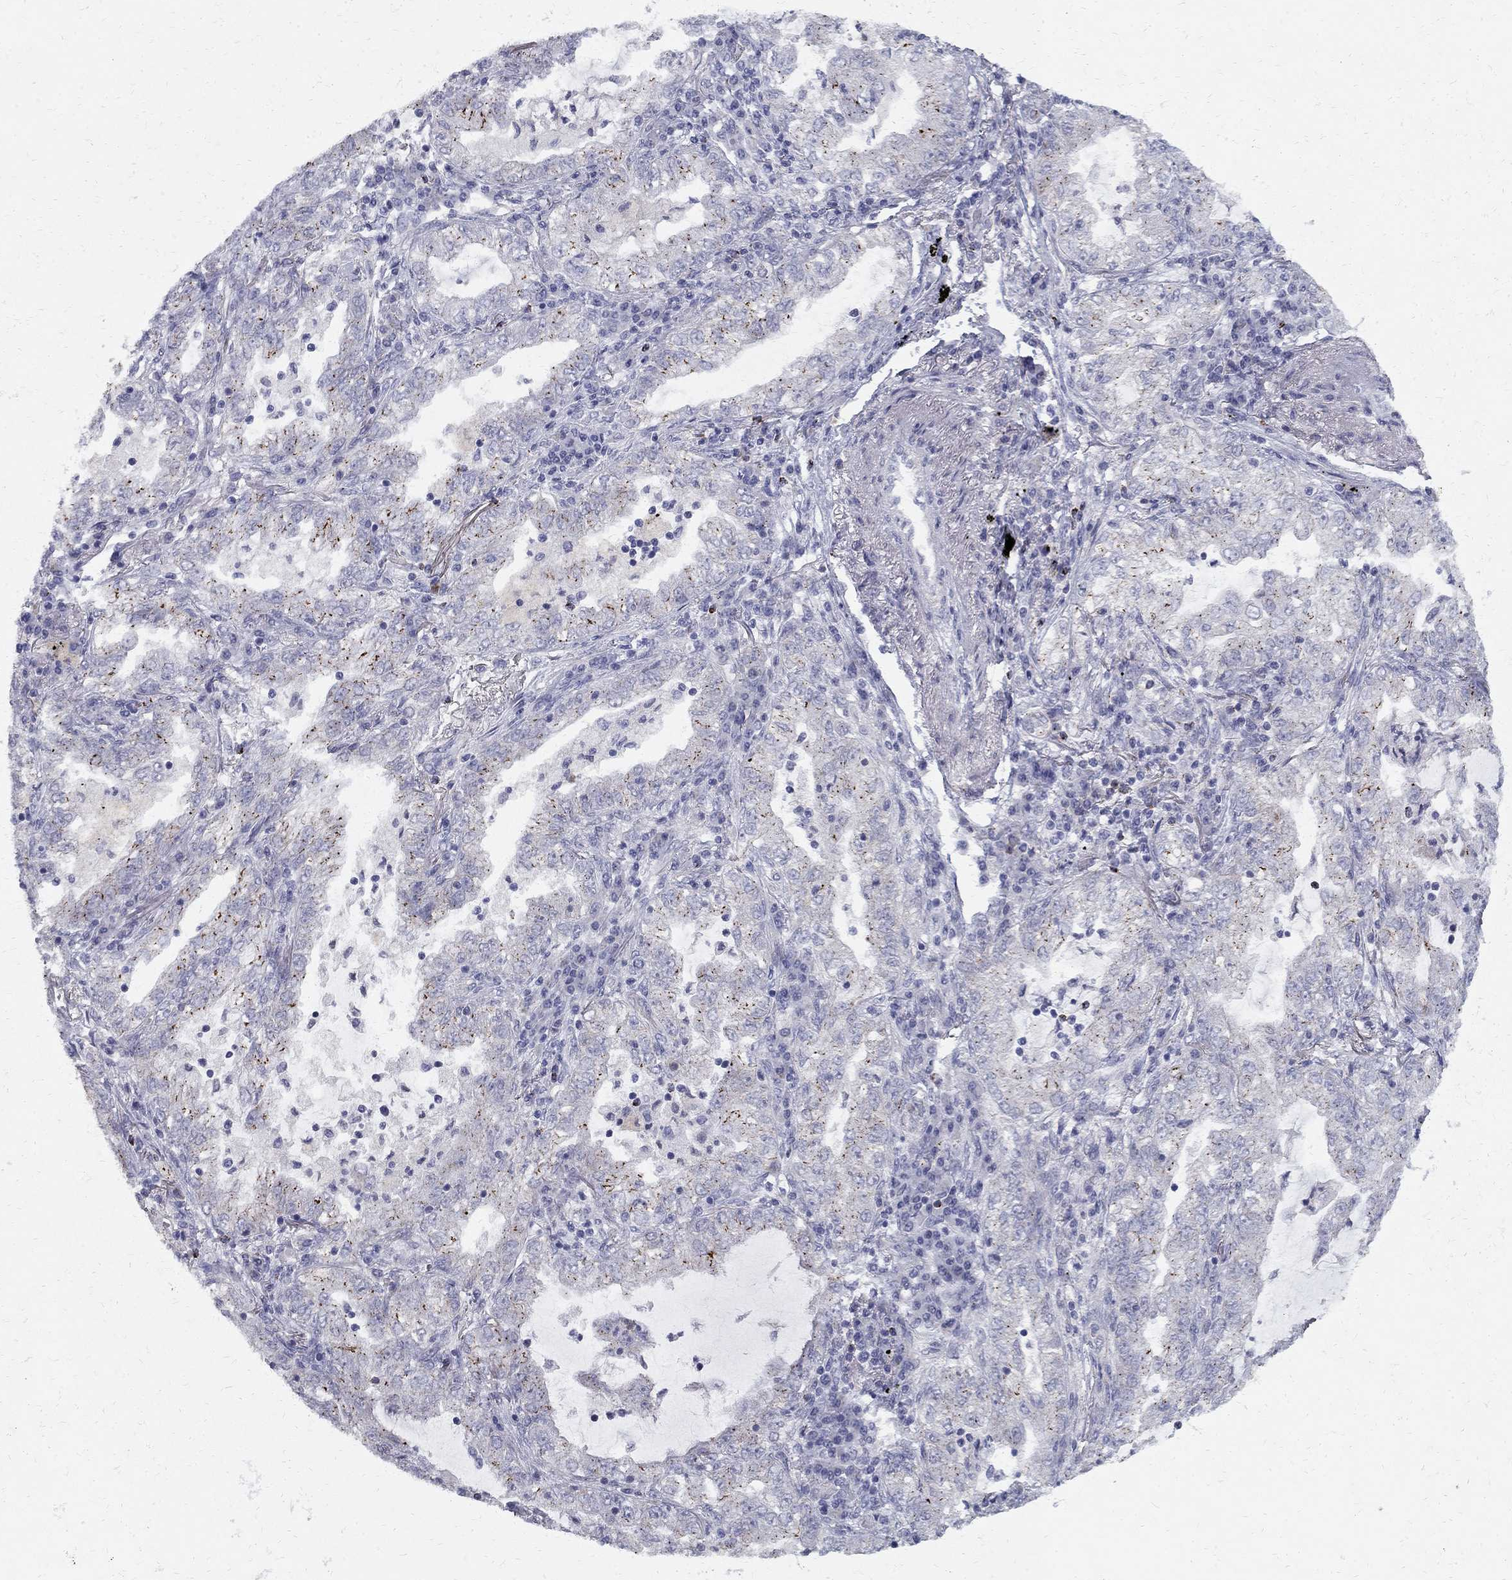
{"staining": {"intensity": "negative", "quantity": "none", "location": "none"}, "tissue": "lung cancer", "cell_type": "Tumor cells", "image_type": "cancer", "snomed": [{"axis": "morphology", "description": "Adenocarcinoma, NOS"}, {"axis": "topography", "description": "Lung"}], "caption": "Protein analysis of lung cancer exhibits no significant expression in tumor cells.", "gene": "CLIC6", "patient": {"sex": "female", "age": 73}}